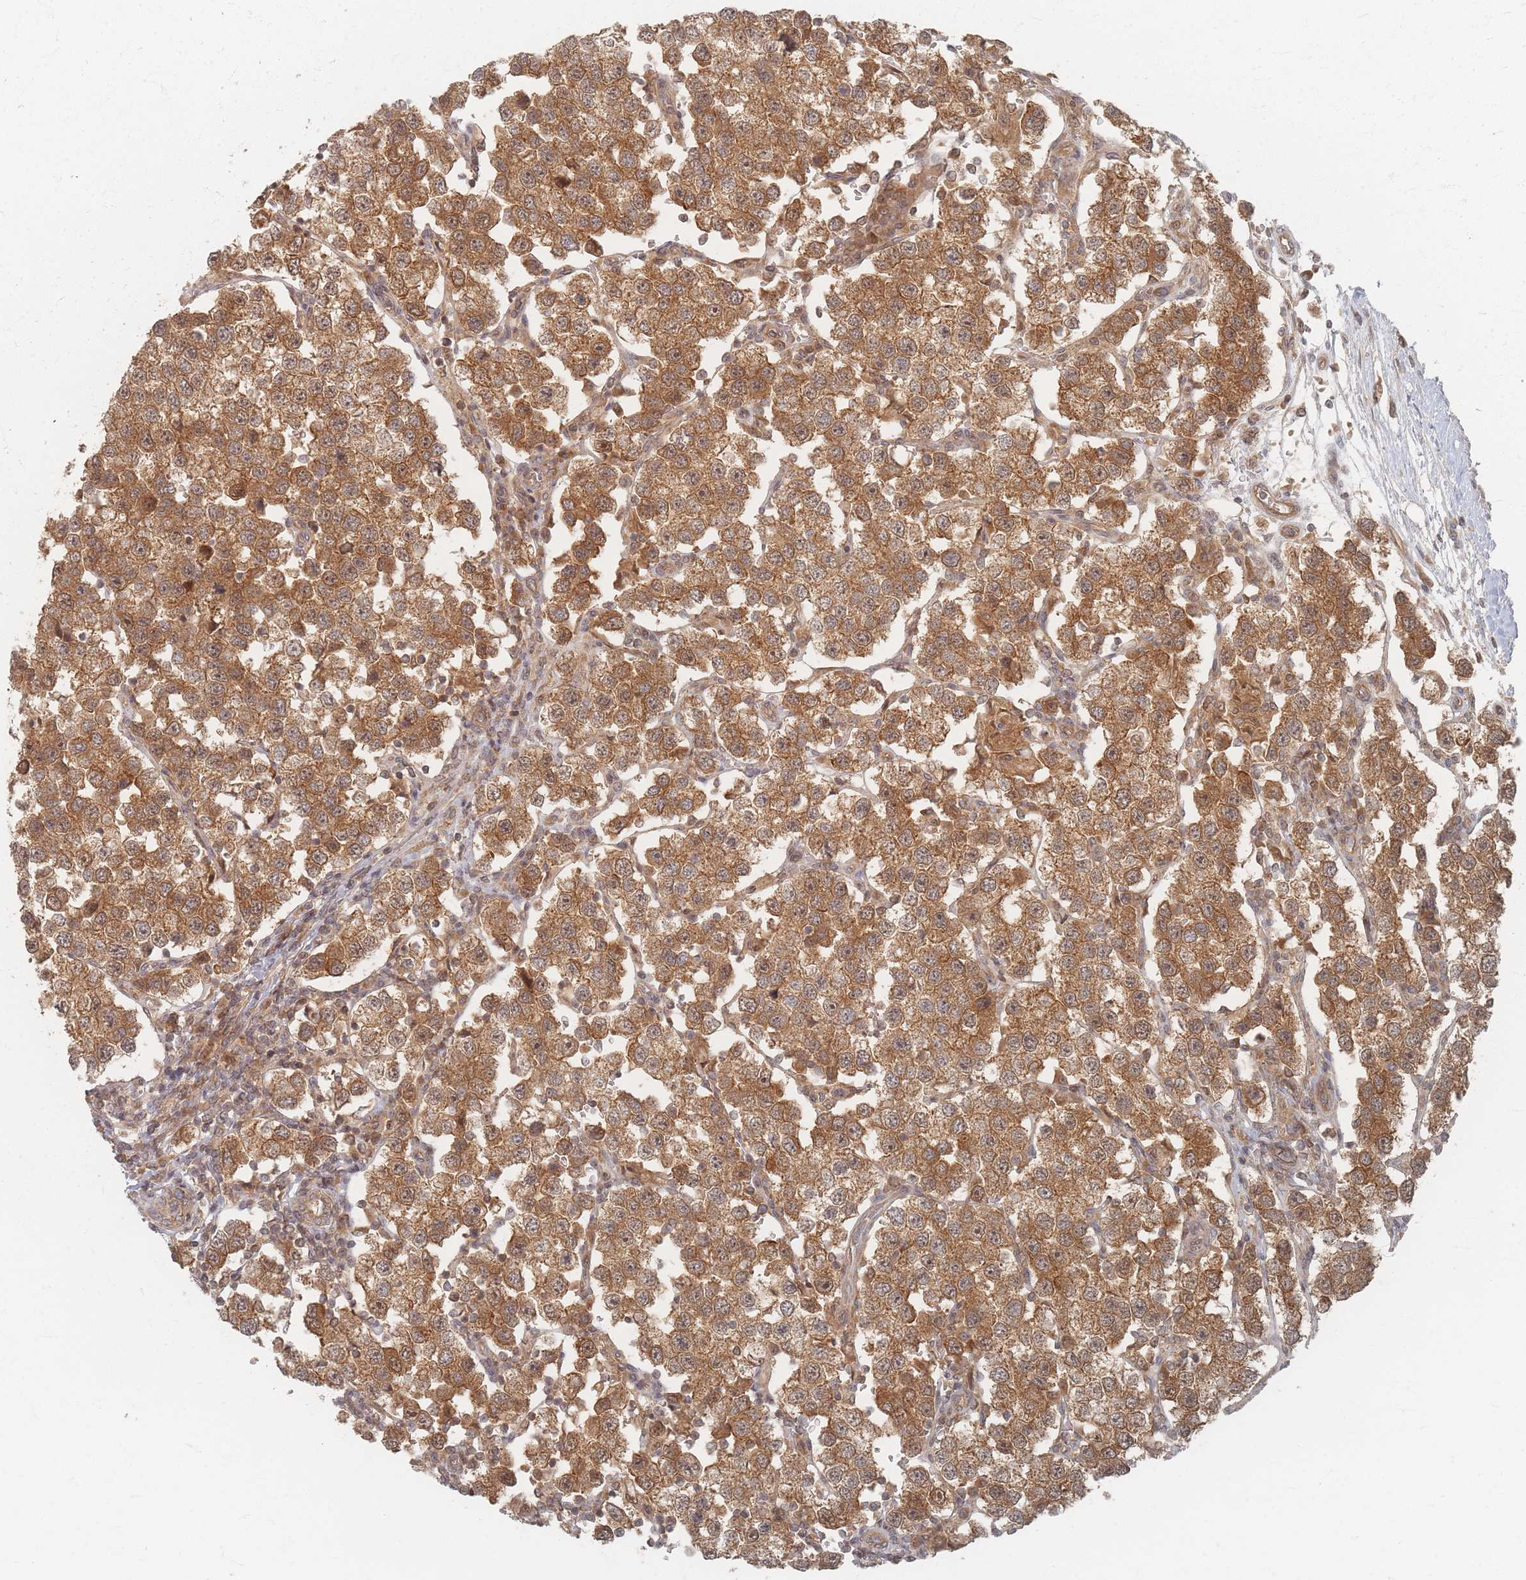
{"staining": {"intensity": "moderate", "quantity": ">75%", "location": "cytoplasmic/membranous"}, "tissue": "testis cancer", "cell_type": "Tumor cells", "image_type": "cancer", "snomed": [{"axis": "morphology", "description": "Seminoma, NOS"}, {"axis": "topography", "description": "Testis"}], "caption": "High-power microscopy captured an IHC image of seminoma (testis), revealing moderate cytoplasmic/membranous positivity in approximately >75% of tumor cells.", "gene": "PSMD9", "patient": {"sex": "male", "age": 37}}